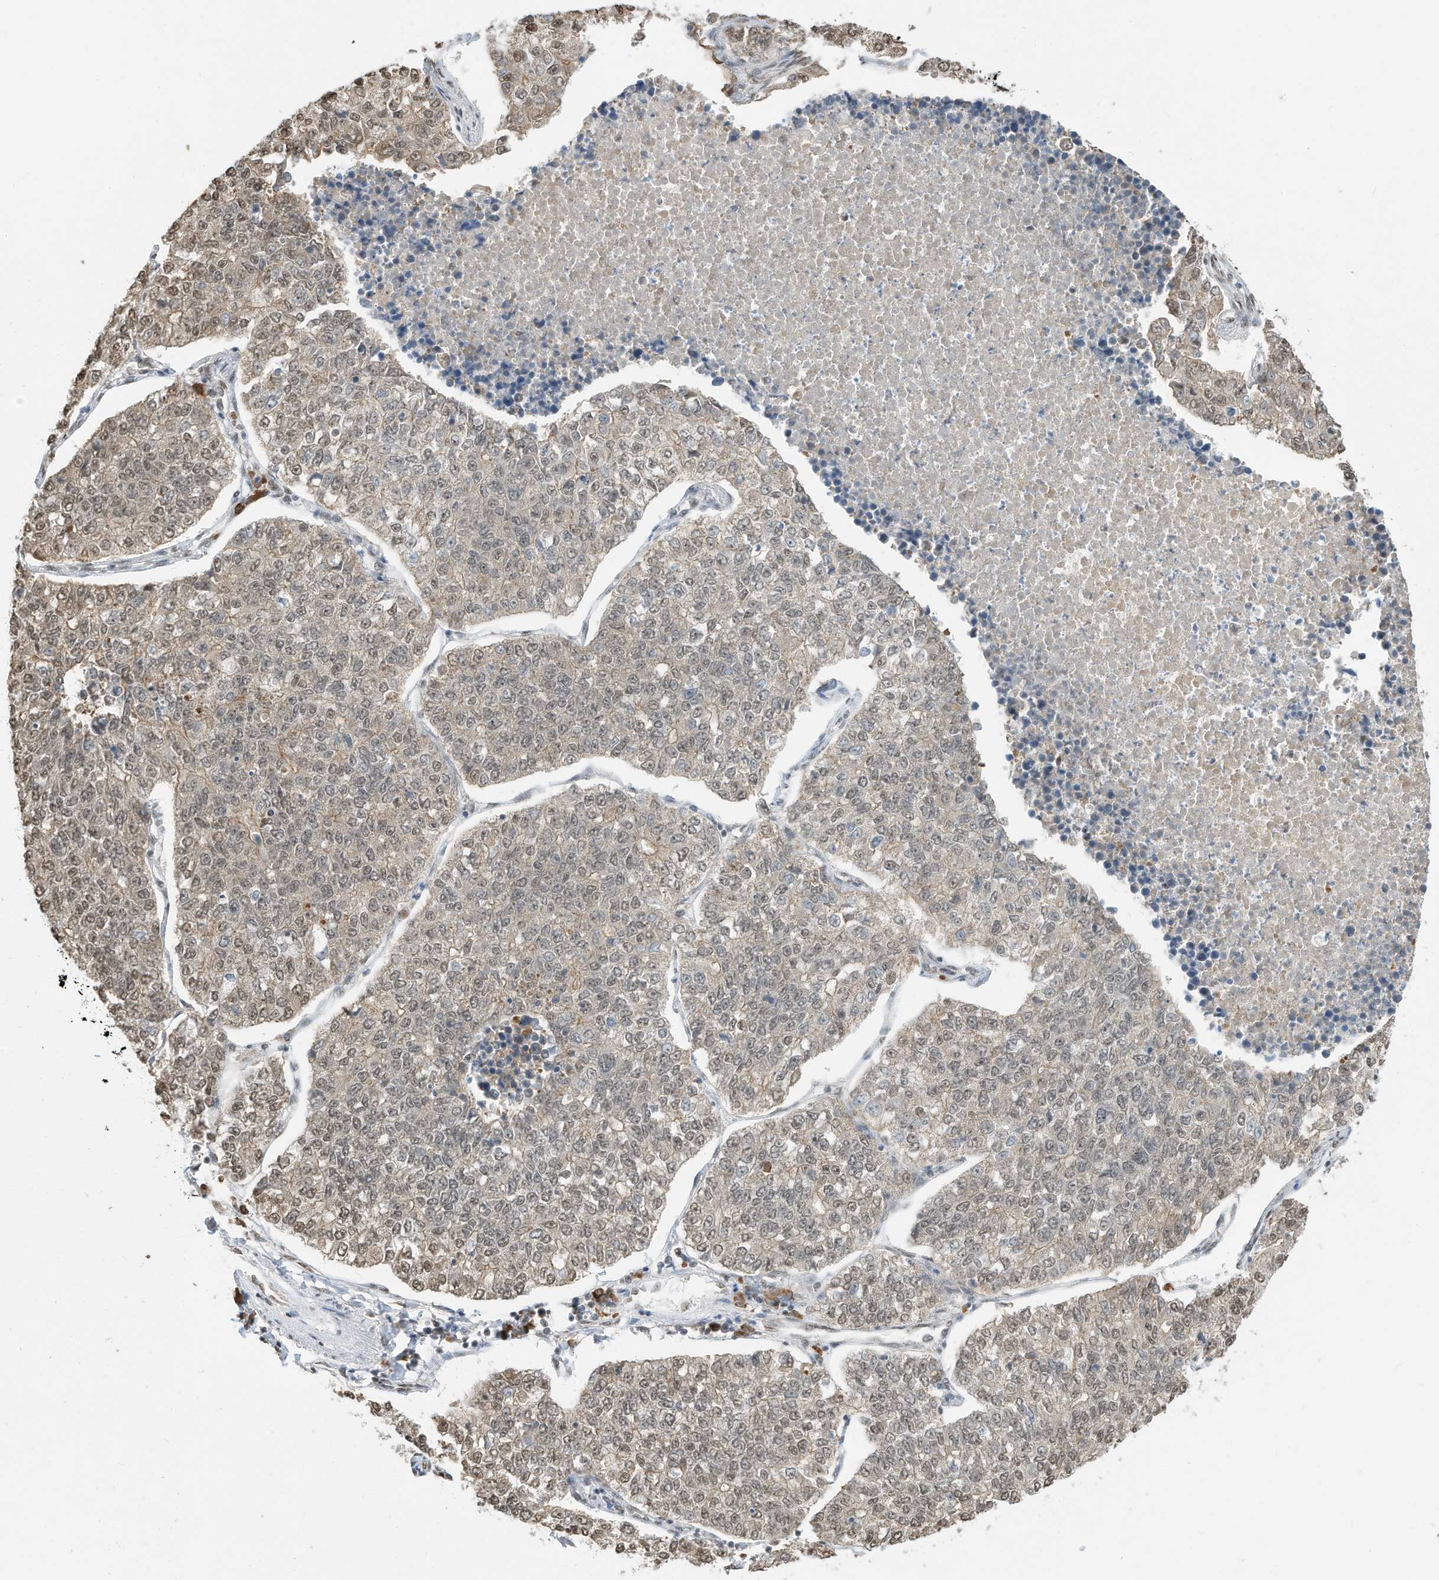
{"staining": {"intensity": "weak", "quantity": ">75%", "location": "nuclear"}, "tissue": "lung cancer", "cell_type": "Tumor cells", "image_type": "cancer", "snomed": [{"axis": "morphology", "description": "Adenocarcinoma, NOS"}, {"axis": "topography", "description": "Lung"}], "caption": "Human lung adenocarcinoma stained for a protein (brown) displays weak nuclear positive staining in approximately >75% of tumor cells.", "gene": "ZNF195", "patient": {"sex": "male", "age": 49}}